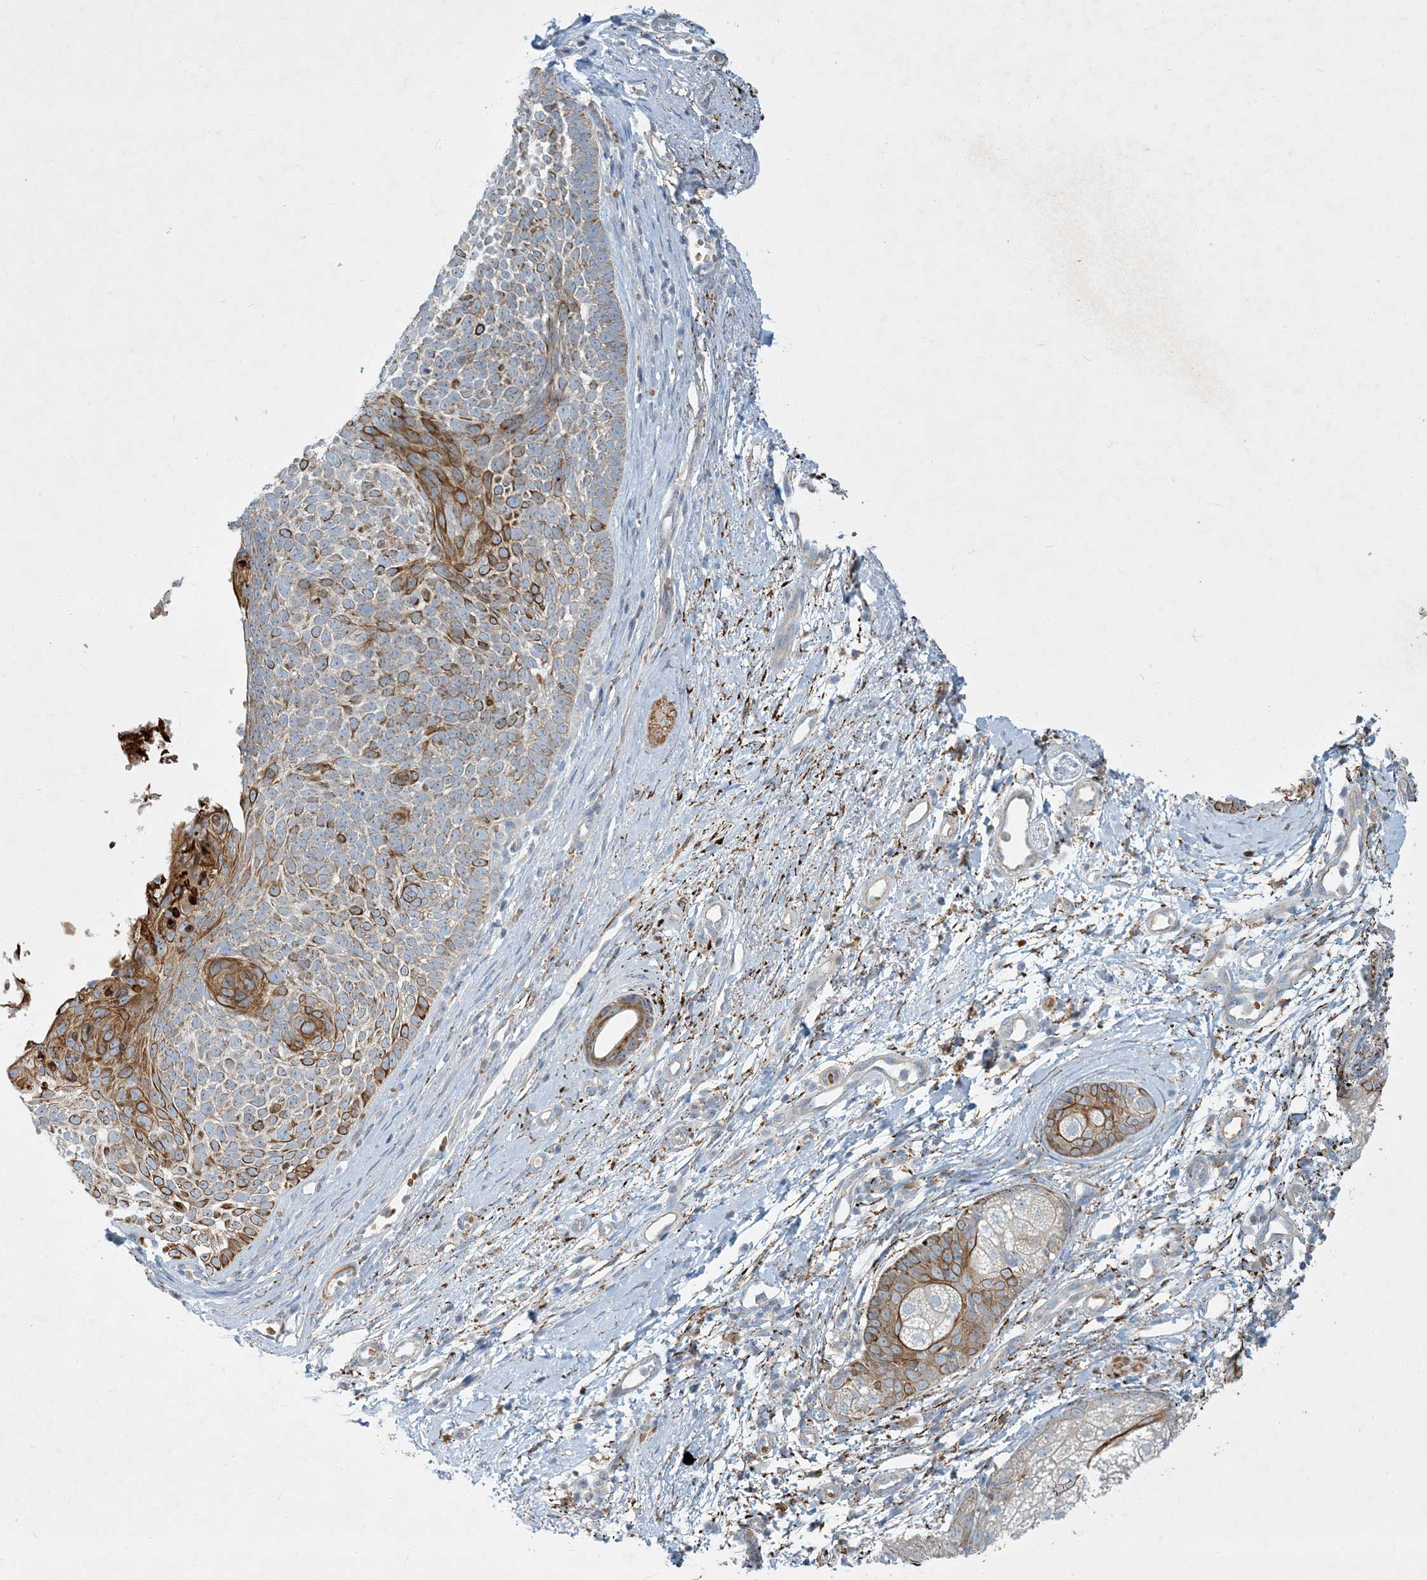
{"staining": {"intensity": "moderate", "quantity": "25%-75%", "location": "cytoplasmic/membranous"}, "tissue": "skin cancer", "cell_type": "Tumor cells", "image_type": "cancer", "snomed": [{"axis": "morphology", "description": "Basal cell carcinoma"}, {"axis": "topography", "description": "Skin"}], "caption": "Basal cell carcinoma (skin) stained for a protein (brown) displays moderate cytoplasmic/membranous positive expression in approximately 25%-75% of tumor cells.", "gene": "LTN1", "patient": {"sex": "female", "age": 81}}